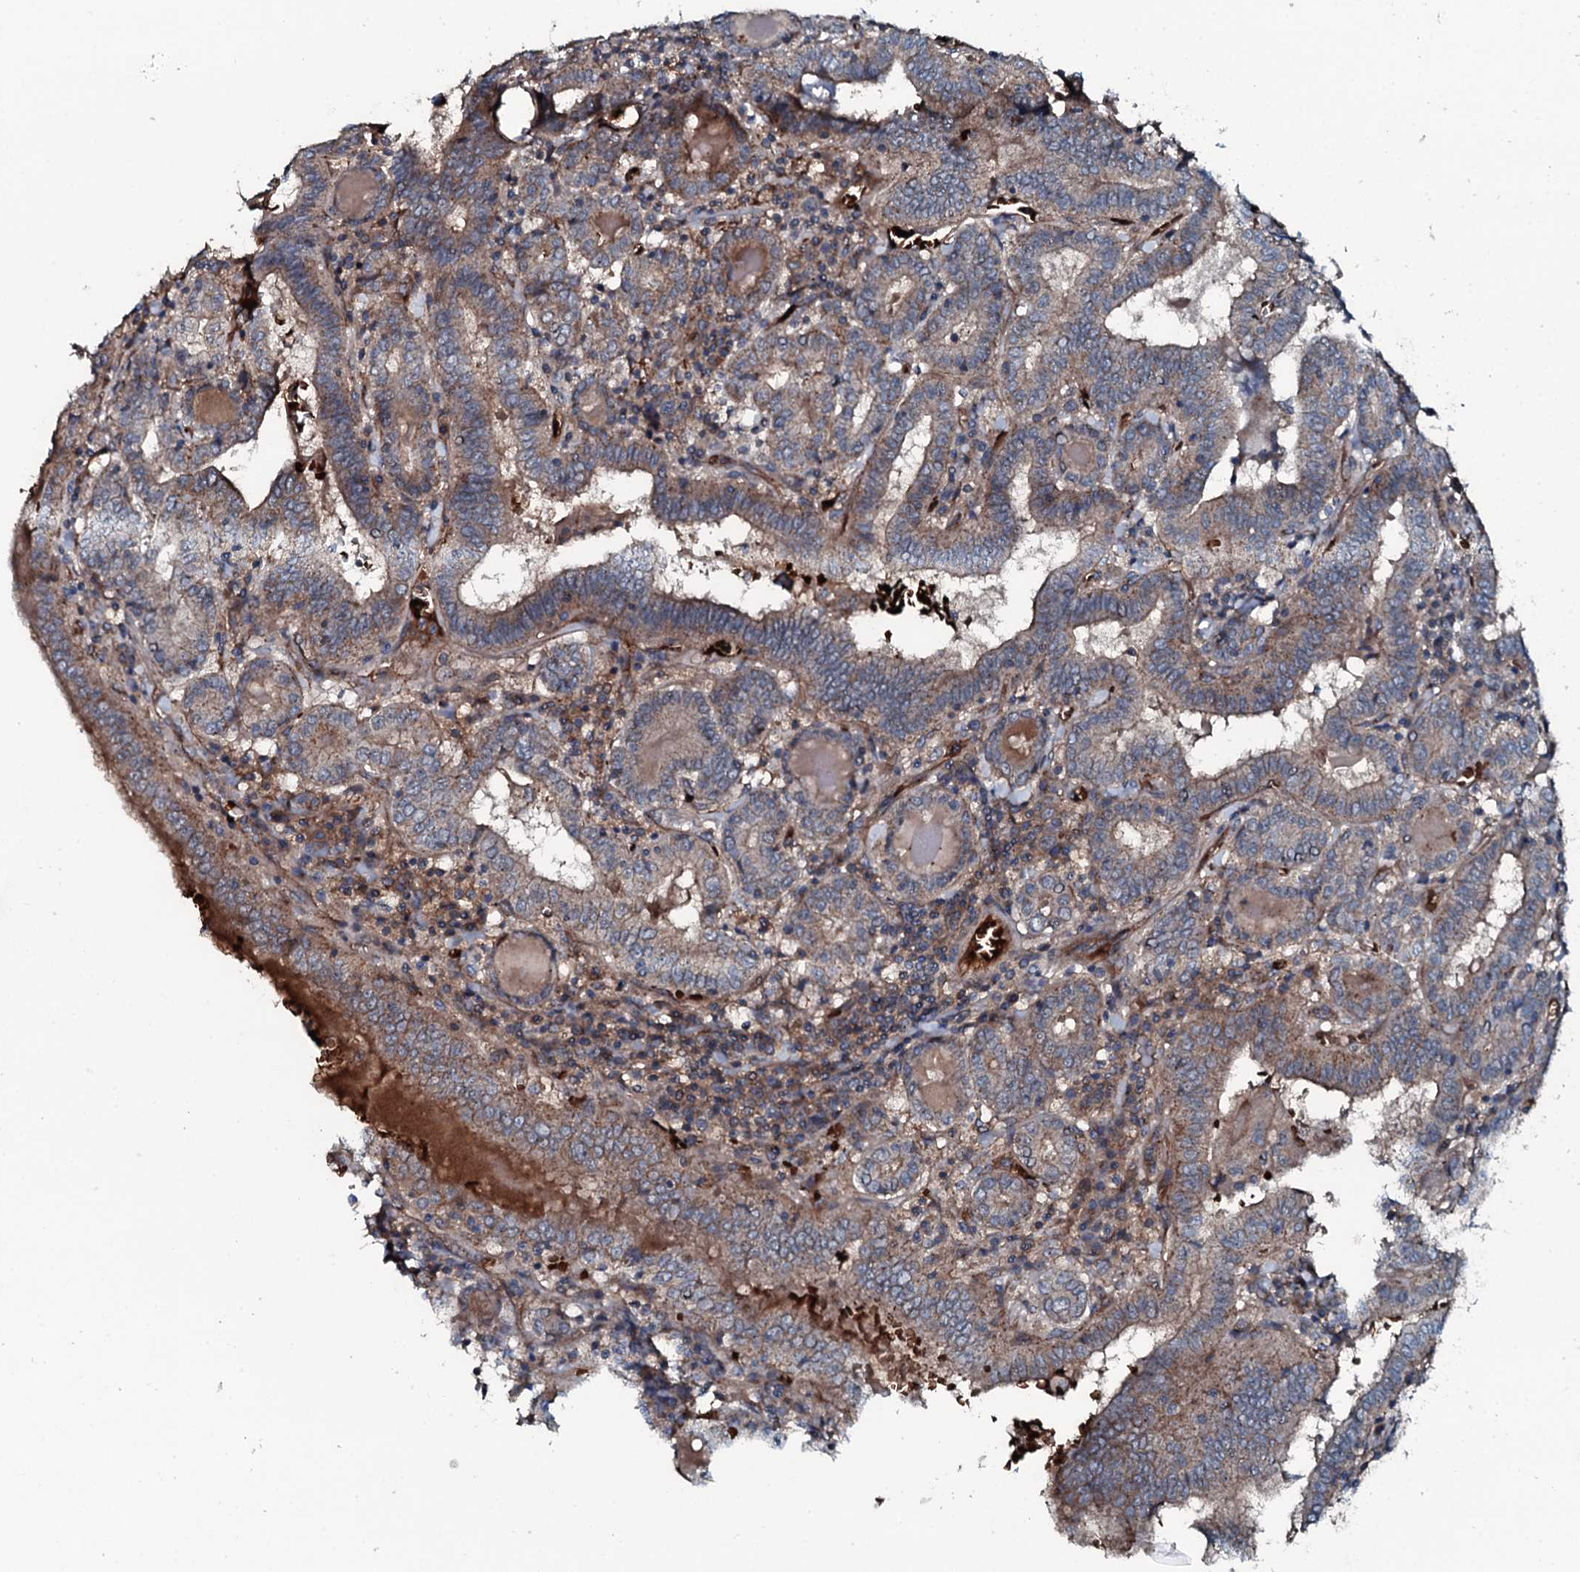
{"staining": {"intensity": "moderate", "quantity": ">75%", "location": "cytoplasmic/membranous"}, "tissue": "thyroid cancer", "cell_type": "Tumor cells", "image_type": "cancer", "snomed": [{"axis": "morphology", "description": "Papillary adenocarcinoma, NOS"}, {"axis": "topography", "description": "Thyroid gland"}], "caption": "Immunohistochemical staining of human thyroid cancer (papillary adenocarcinoma) displays medium levels of moderate cytoplasmic/membranous protein expression in approximately >75% of tumor cells.", "gene": "TRIM7", "patient": {"sex": "female", "age": 72}}